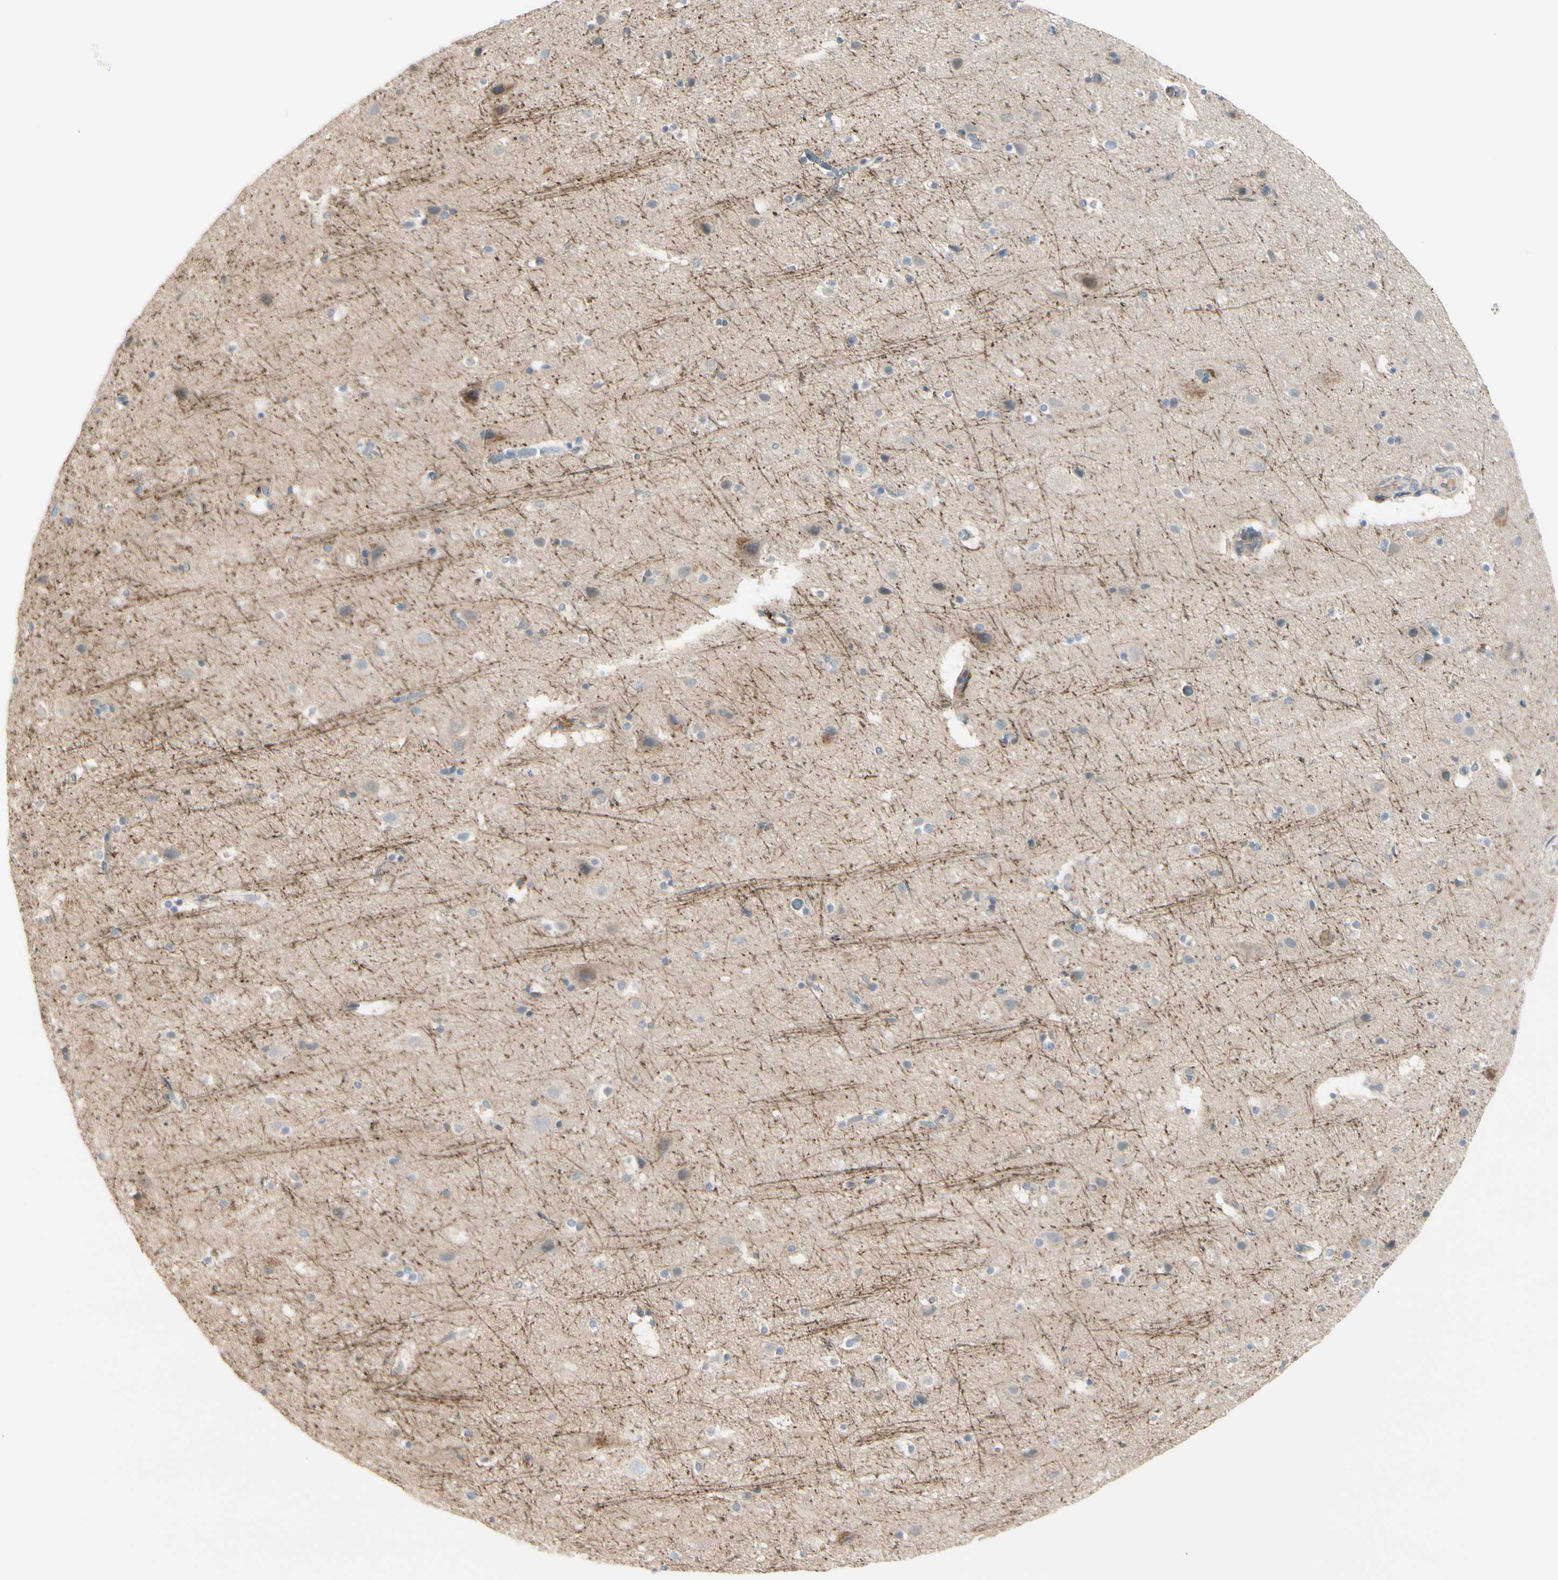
{"staining": {"intensity": "weak", "quantity": ">75%", "location": "cytoplasmic/membranous"}, "tissue": "cerebral cortex", "cell_type": "Endothelial cells", "image_type": "normal", "snomed": [{"axis": "morphology", "description": "Normal tissue, NOS"}, {"axis": "topography", "description": "Cerebral cortex"}], "caption": "Immunohistochemical staining of benign human cerebral cortex displays weak cytoplasmic/membranous protein staining in about >75% of endothelial cells. (brown staining indicates protein expression, while blue staining denotes nuclei).", "gene": "EPHA3", "patient": {"sex": "male", "age": 45}}